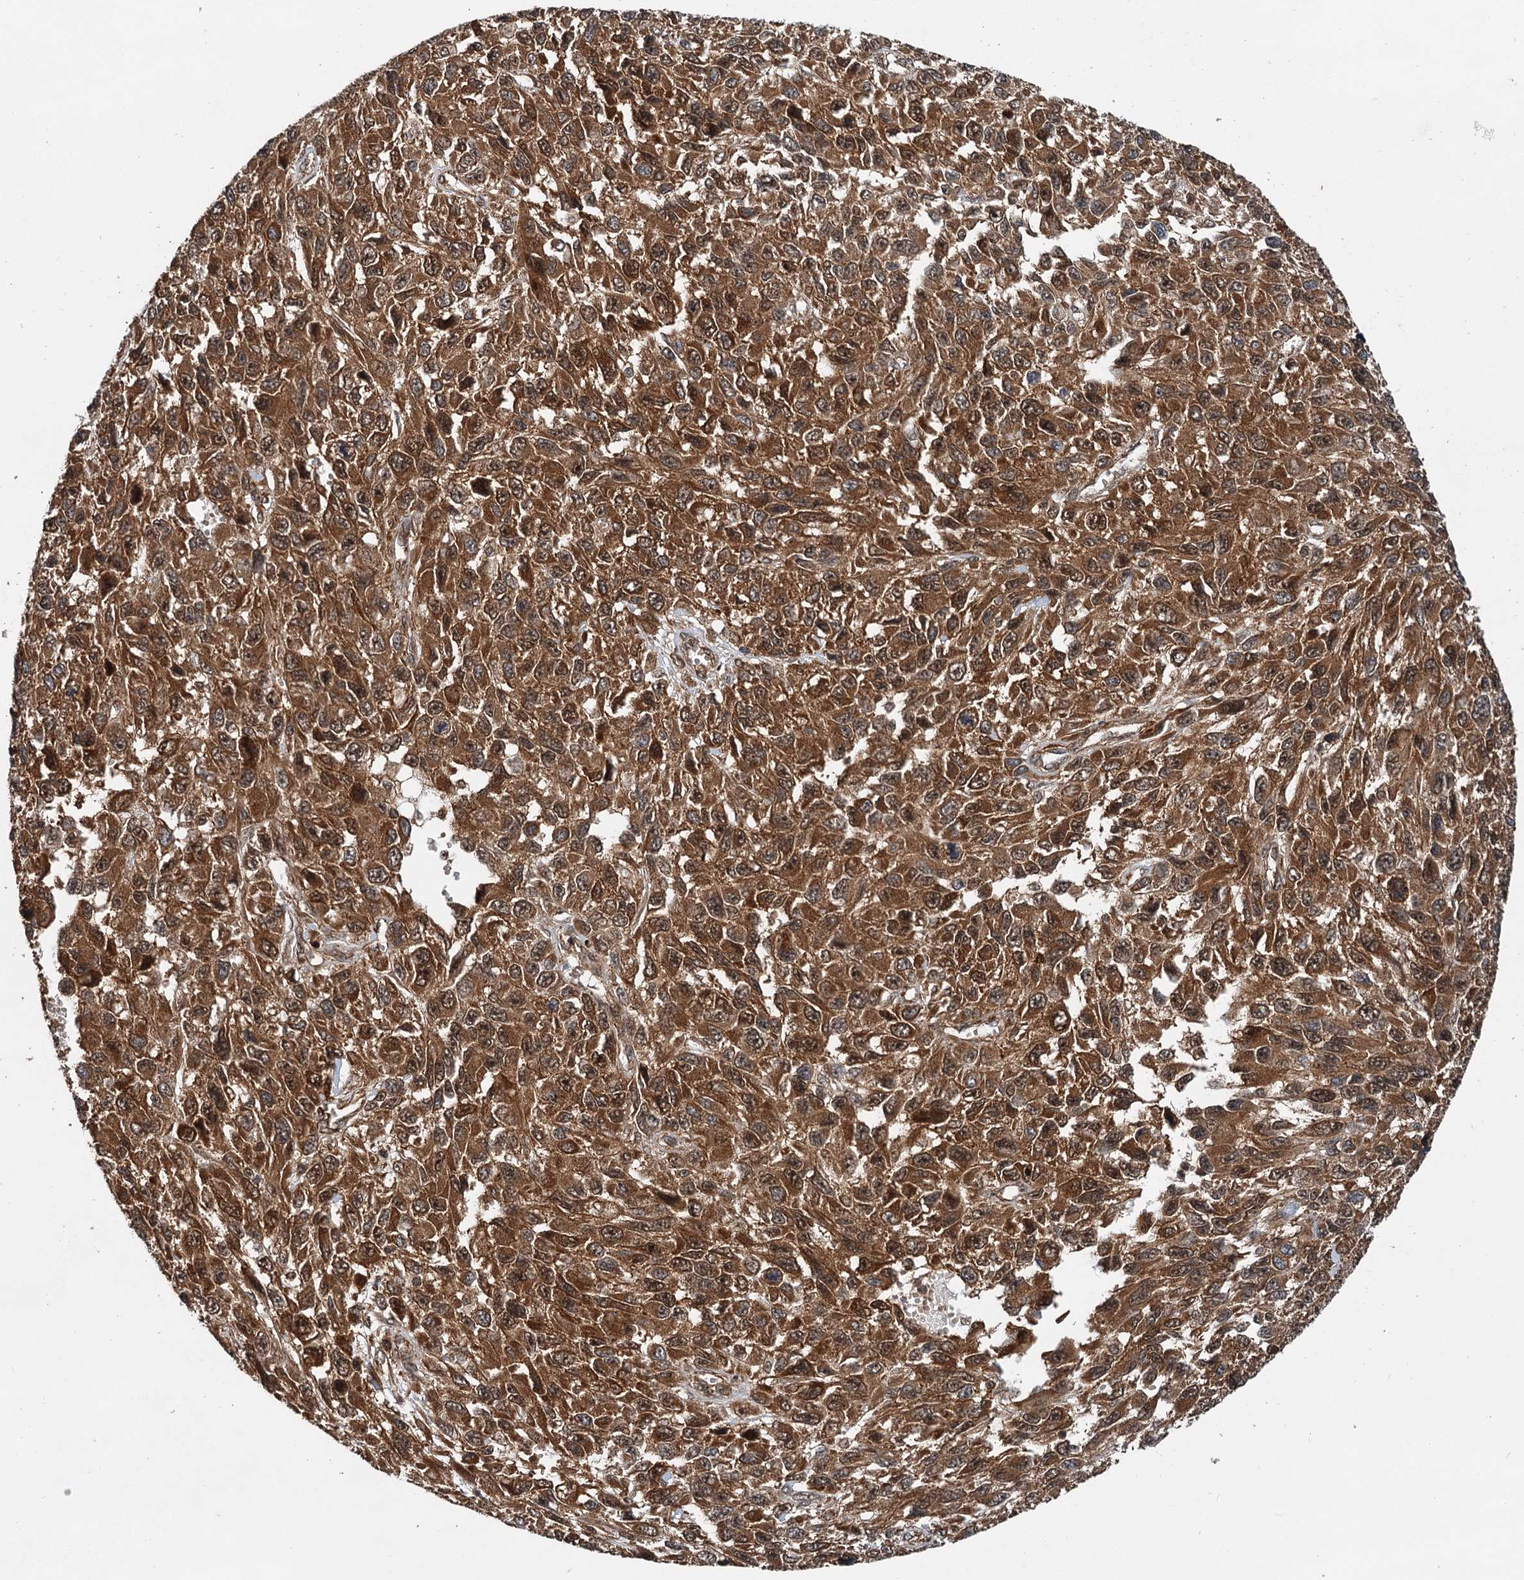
{"staining": {"intensity": "strong", "quantity": ">75%", "location": "cytoplasmic/membranous,nuclear"}, "tissue": "melanoma", "cell_type": "Tumor cells", "image_type": "cancer", "snomed": [{"axis": "morphology", "description": "Normal tissue, NOS"}, {"axis": "morphology", "description": "Malignant melanoma, NOS"}, {"axis": "topography", "description": "Skin"}], "caption": "Malignant melanoma stained with immunohistochemistry (IHC) displays strong cytoplasmic/membranous and nuclear expression in approximately >75% of tumor cells.", "gene": "STUB1", "patient": {"sex": "female", "age": 96}}